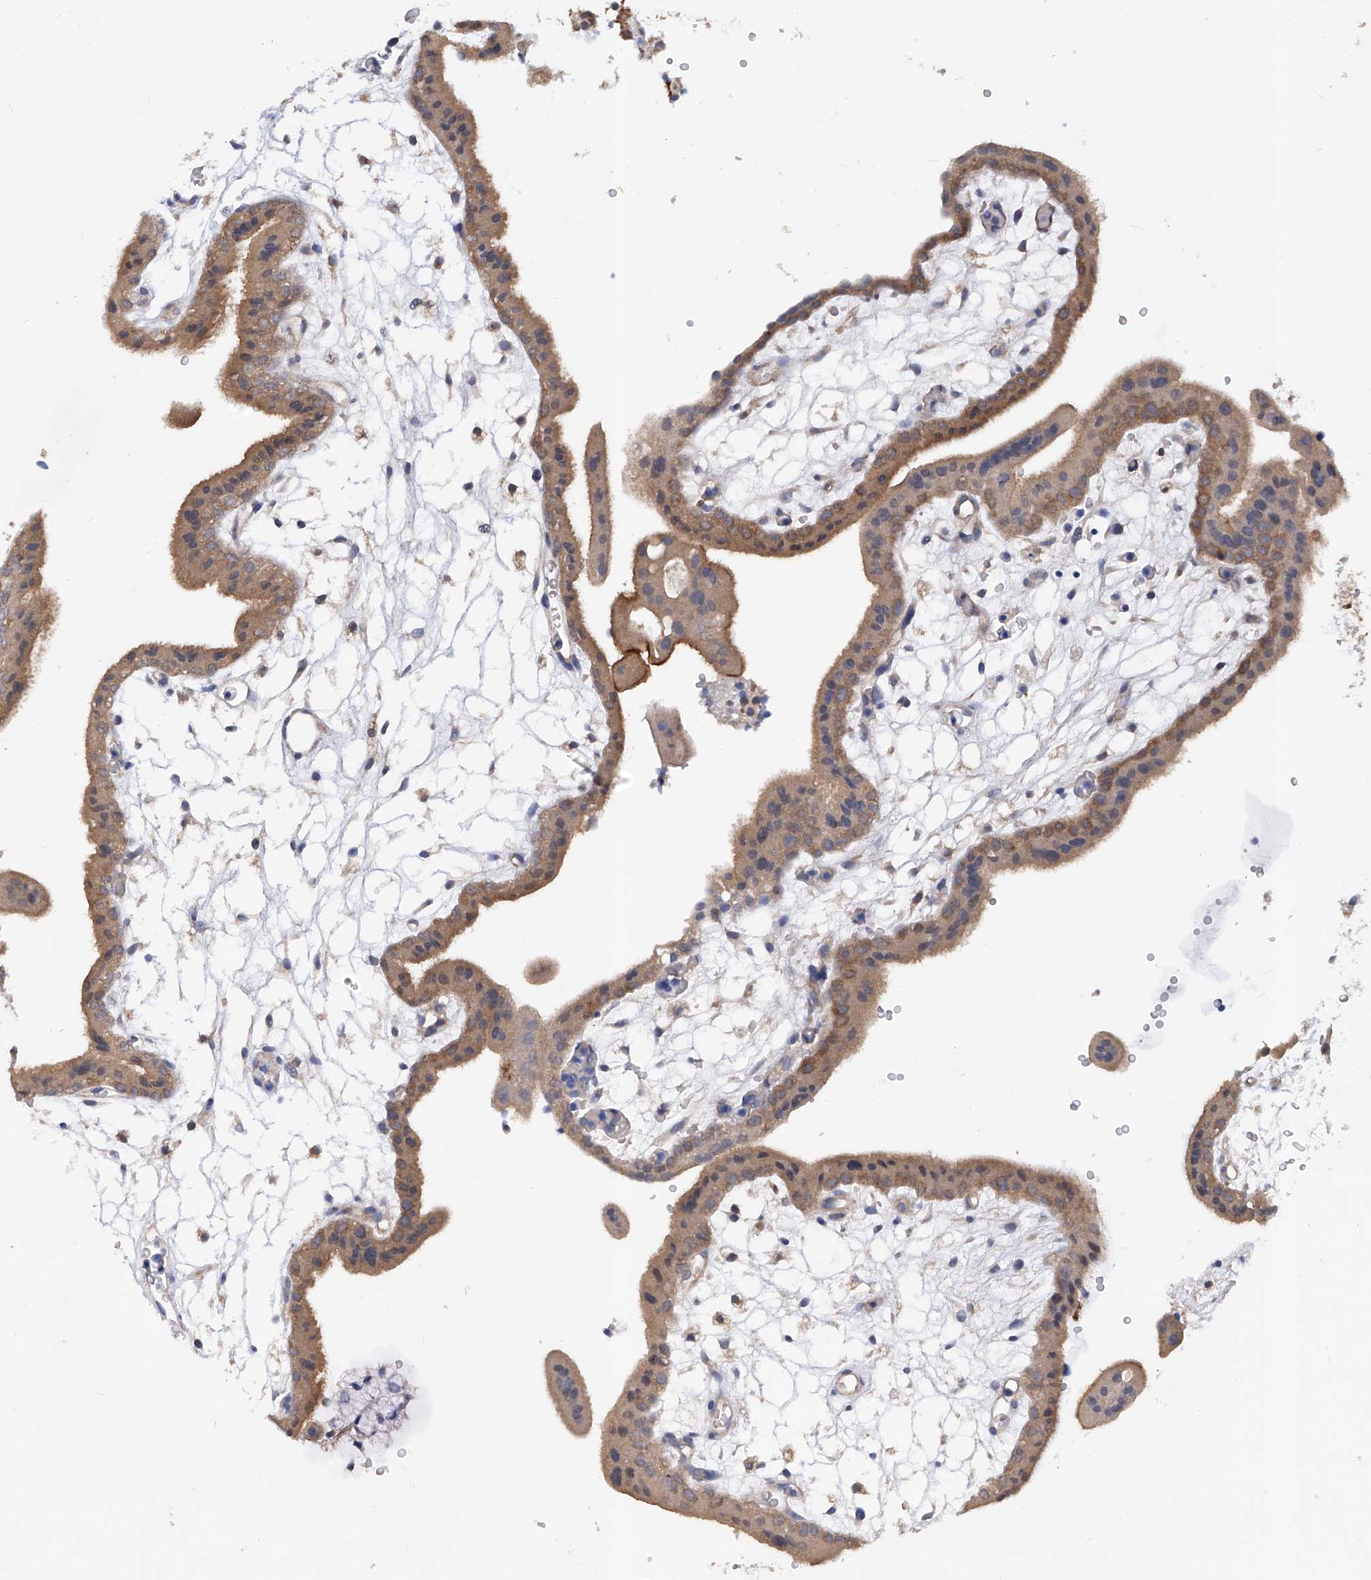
{"staining": {"intensity": "moderate", "quantity": ">75%", "location": "cytoplasmic/membranous"}, "tissue": "placenta", "cell_type": "Decidual cells", "image_type": "normal", "snomed": [{"axis": "morphology", "description": "Normal tissue, NOS"}, {"axis": "topography", "description": "Placenta"}], "caption": "Immunohistochemistry (IHC) histopathology image of unremarkable placenta: human placenta stained using IHC shows medium levels of moderate protein expression localized specifically in the cytoplasmic/membranous of decidual cells, appearing as a cytoplasmic/membranous brown color.", "gene": "SPATA20", "patient": {"sex": "female", "age": 18}}